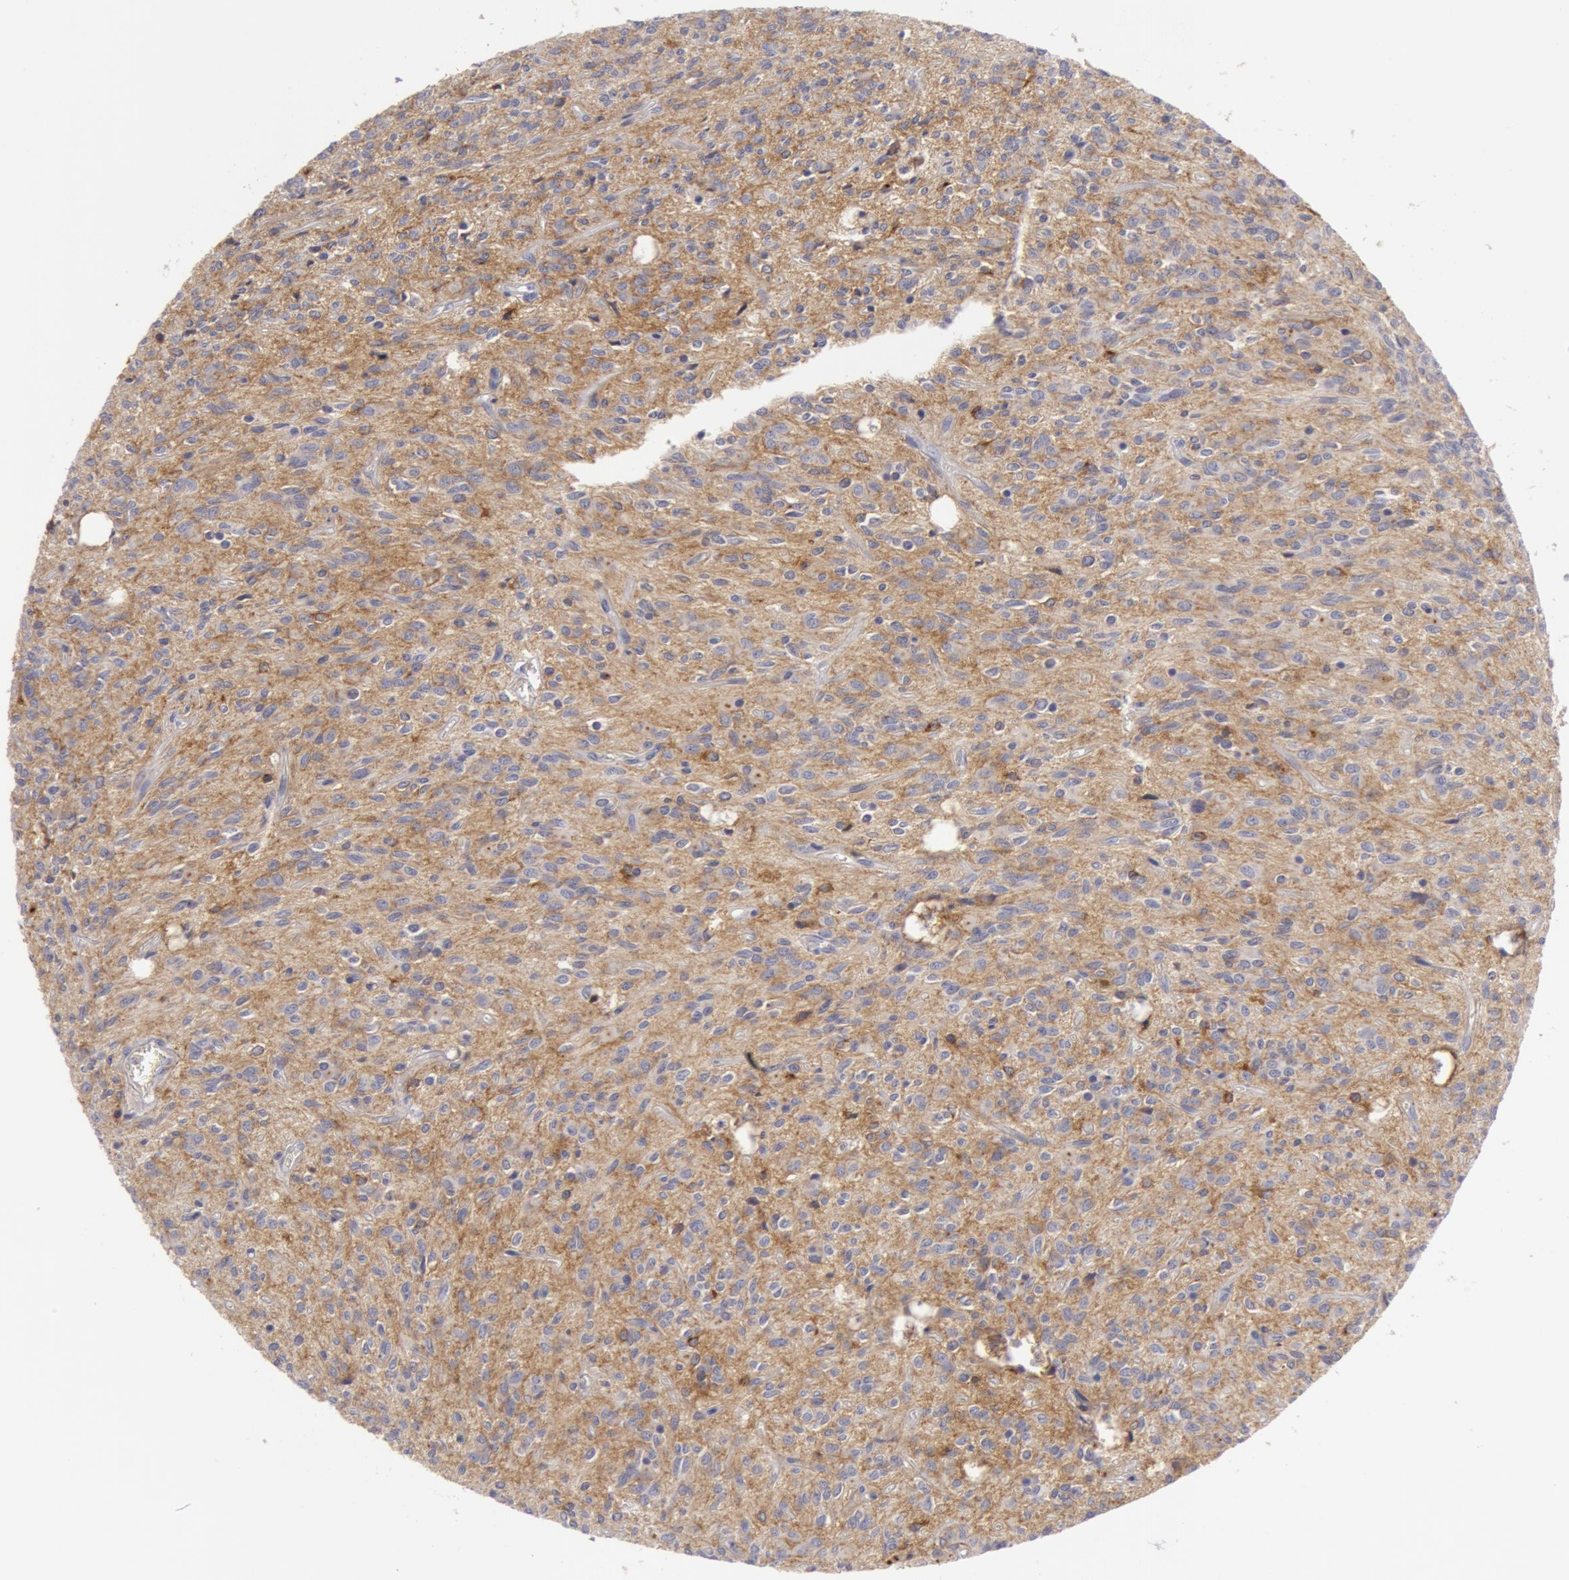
{"staining": {"intensity": "moderate", "quantity": "<25%", "location": "cytoplasmic/membranous"}, "tissue": "glioma", "cell_type": "Tumor cells", "image_type": "cancer", "snomed": [{"axis": "morphology", "description": "Glioma, malignant, Low grade"}, {"axis": "topography", "description": "Brain"}], "caption": "Tumor cells show low levels of moderate cytoplasmic/membranous expression in about <25% of cells in glioma.", "gene": "NLGN4X", "patient": {"sex": "female", "age": 15}}